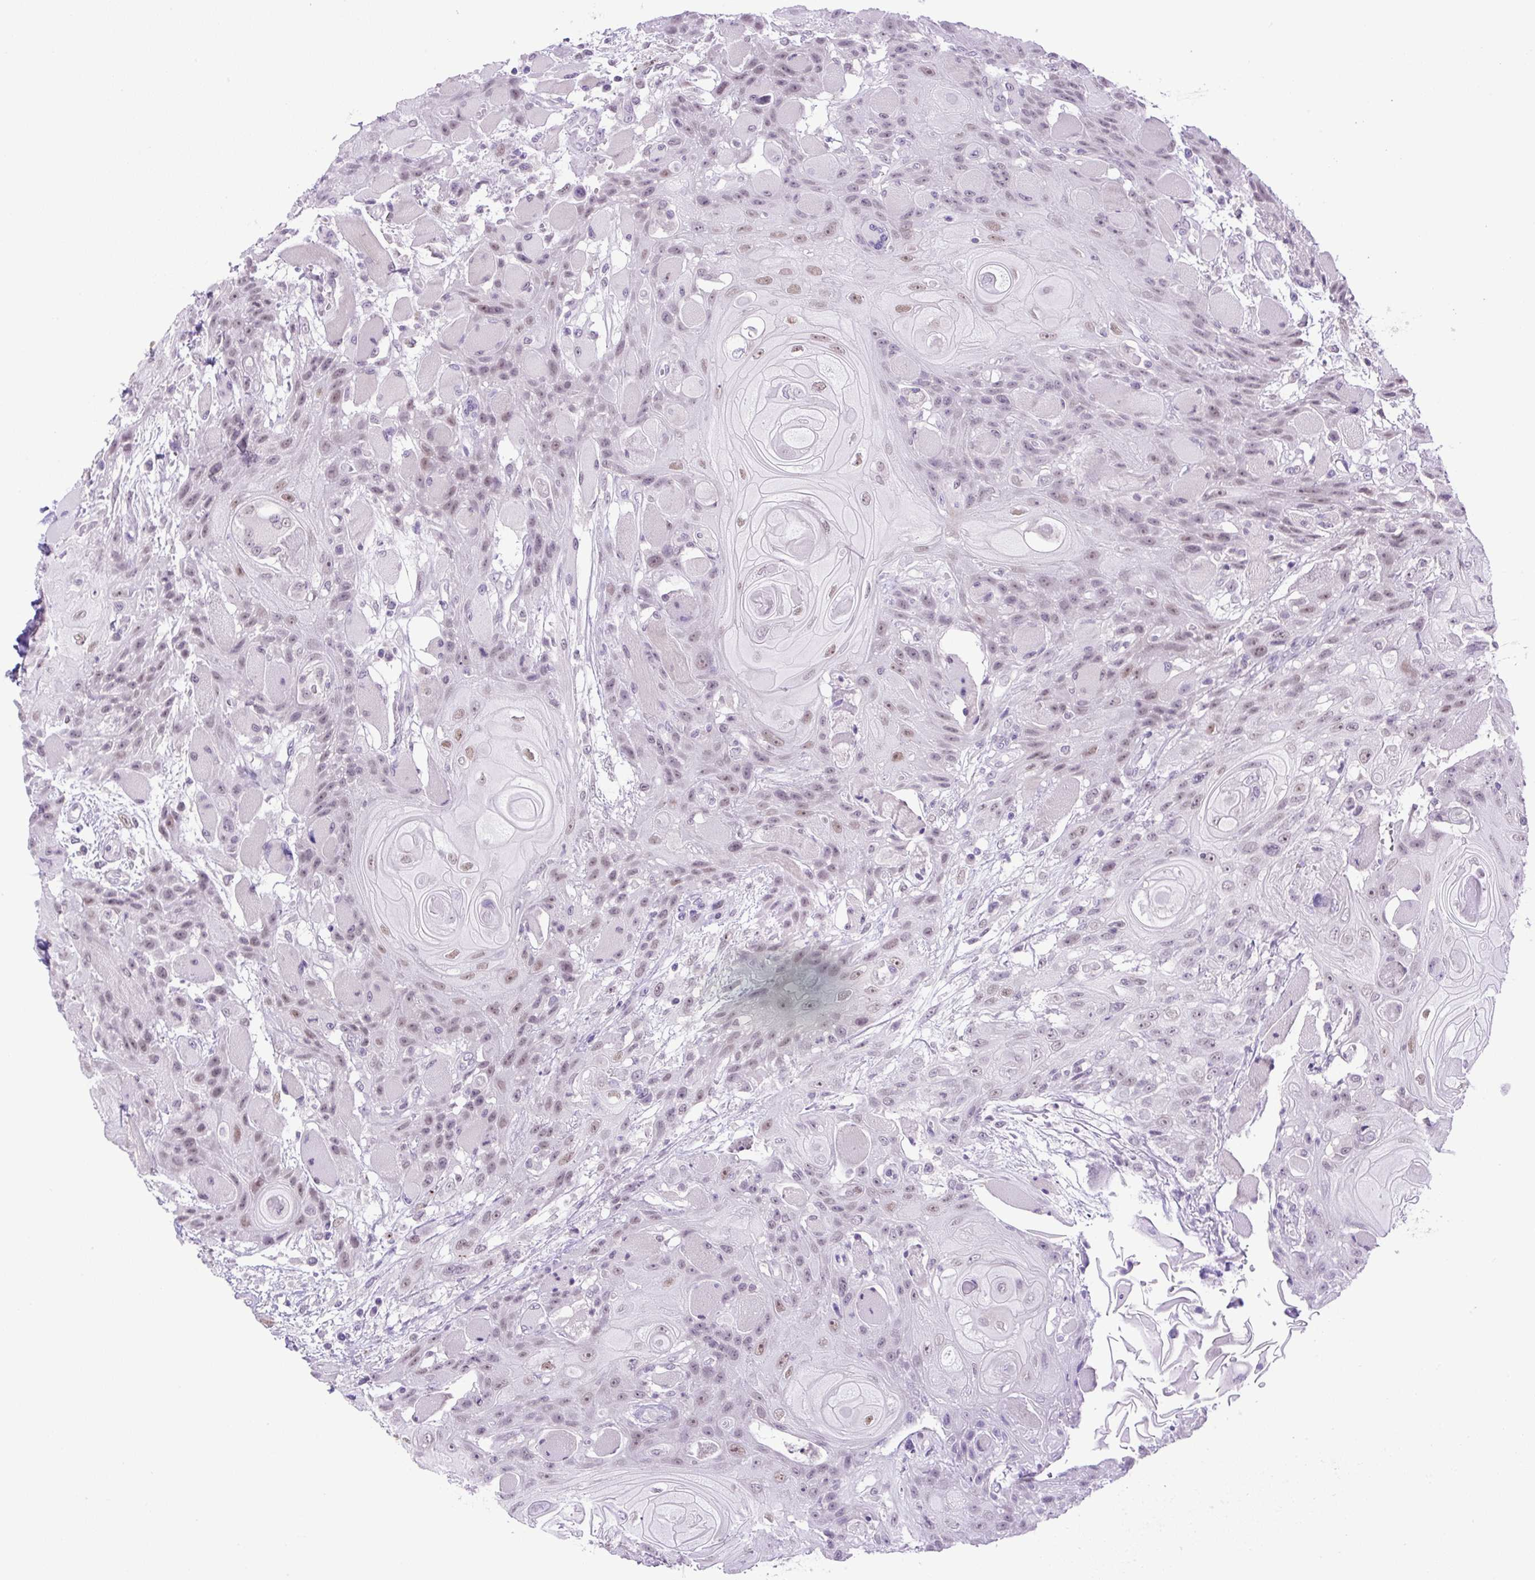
{"staining": {"intensity": "weak", "quantity": "25%-75%", "location": "nuclear"}, "tissue": "head and neck cancer", "cell_type": "Tumor cells", "image_type": "cancer", "snomed": [{"axis": "morphology", "description": "Squamous cell carcinoma, NOS"}, {"axis": "topography", "description": "Head-Neck"}], "caption": "Immunohistochemistry (IHC) (DAB) staining of squamous cell carcinoma (head and neck) reveals weak nuclear protein positivity in approximately 25%-75% of tumor cells.", "gene": "KPNA1", "patient": {"sex": "female", "age": 43}}